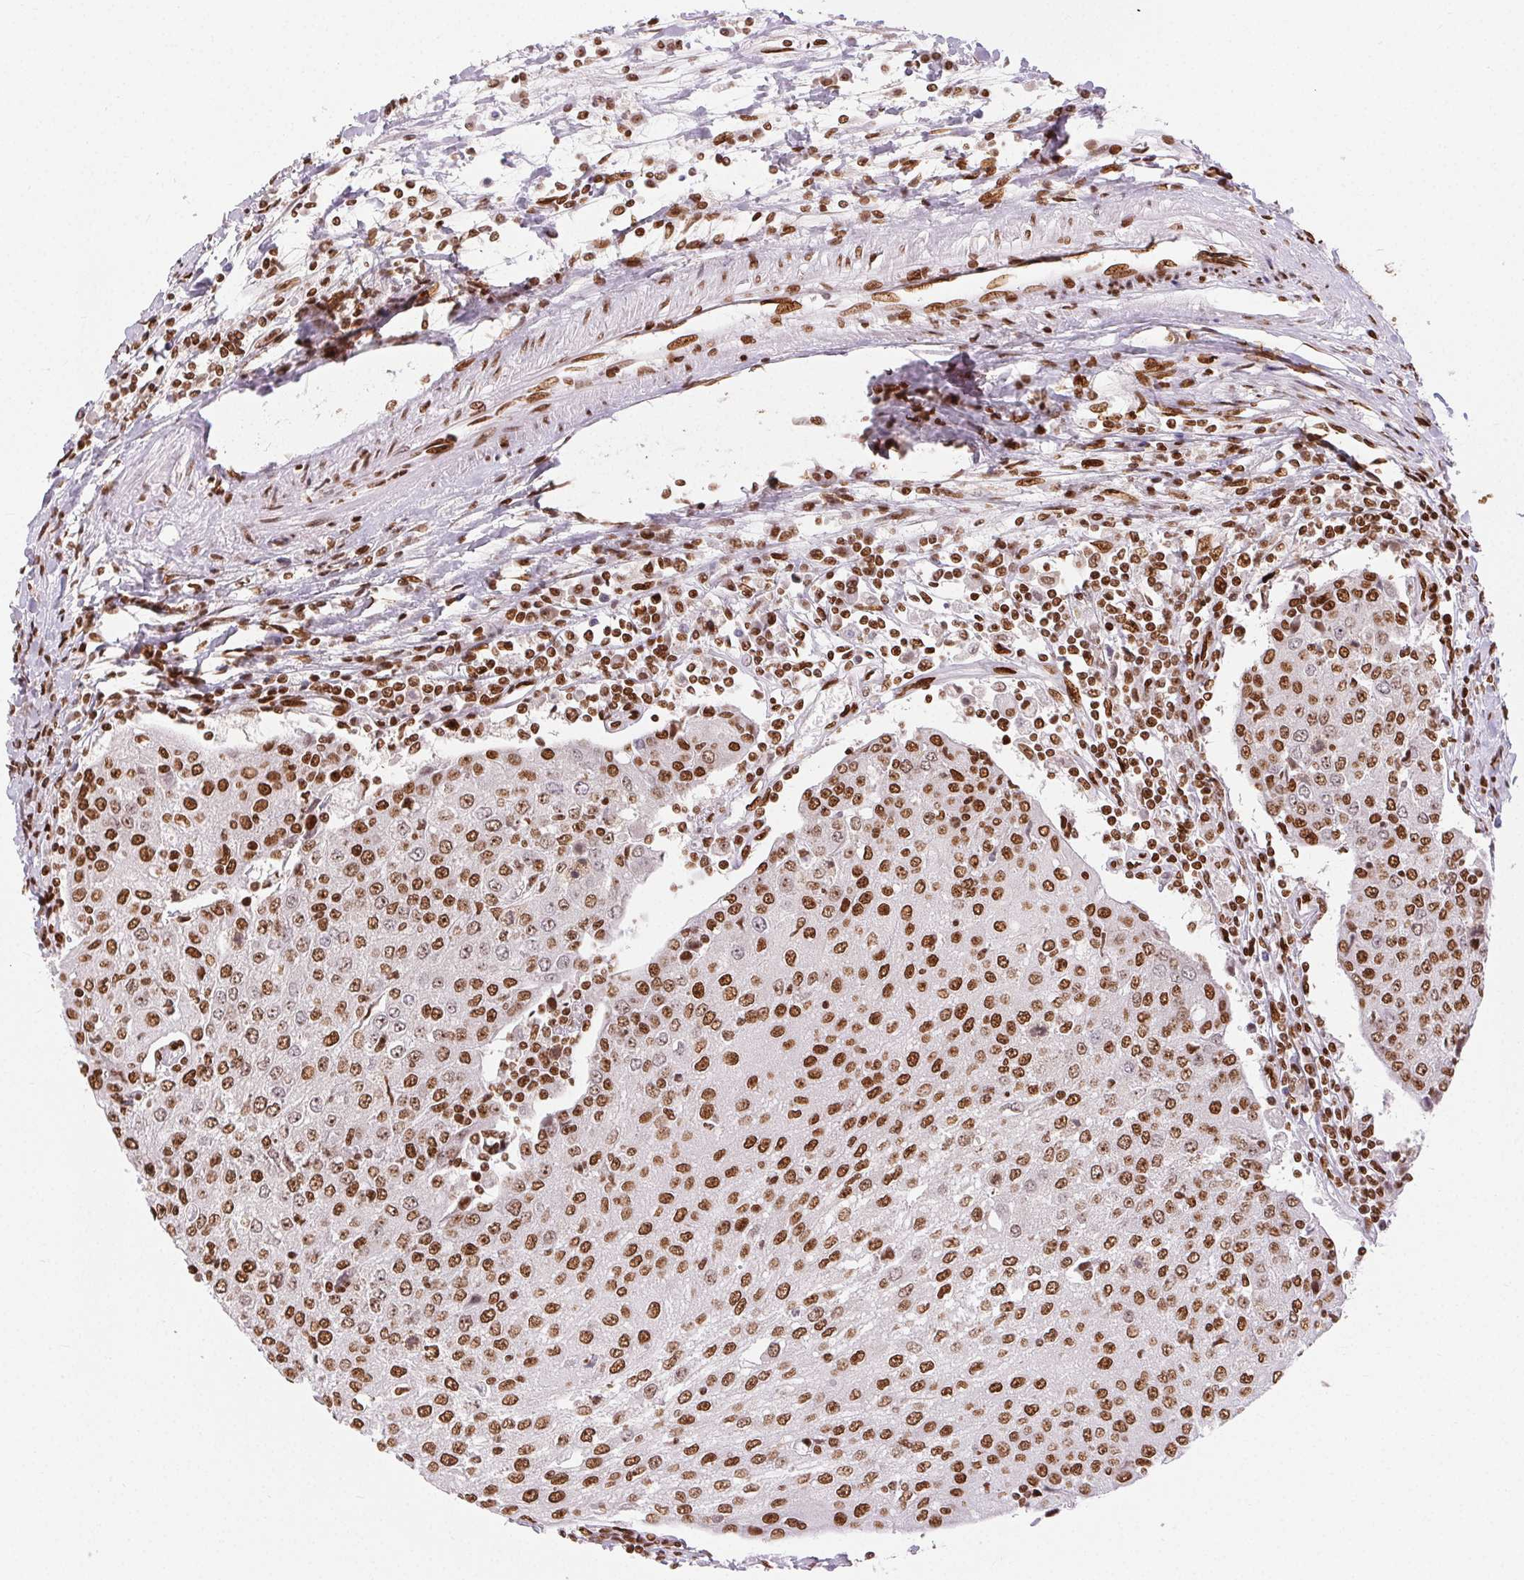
{"staining": {"intensity": "moderate", "quantity": ">75%", "location": "nuclear"}, "tissue": "urothelial cancer", "cell_type": "Tumor cells", "image_type": "cancer", "snomed": [{"axis": "morphology", "description": "Urothelial carcinoma, High grade"}, {"axis": "topography", "description": "Urinary bladder"}], "caption": "Human urothelial cancer stained for a protein (brown) demonstrates moderate nuclear positive staining in approximately >75% of tumor cells.", "gene": "ZNF80", "patient": {"sex": "female", "age": 85}}